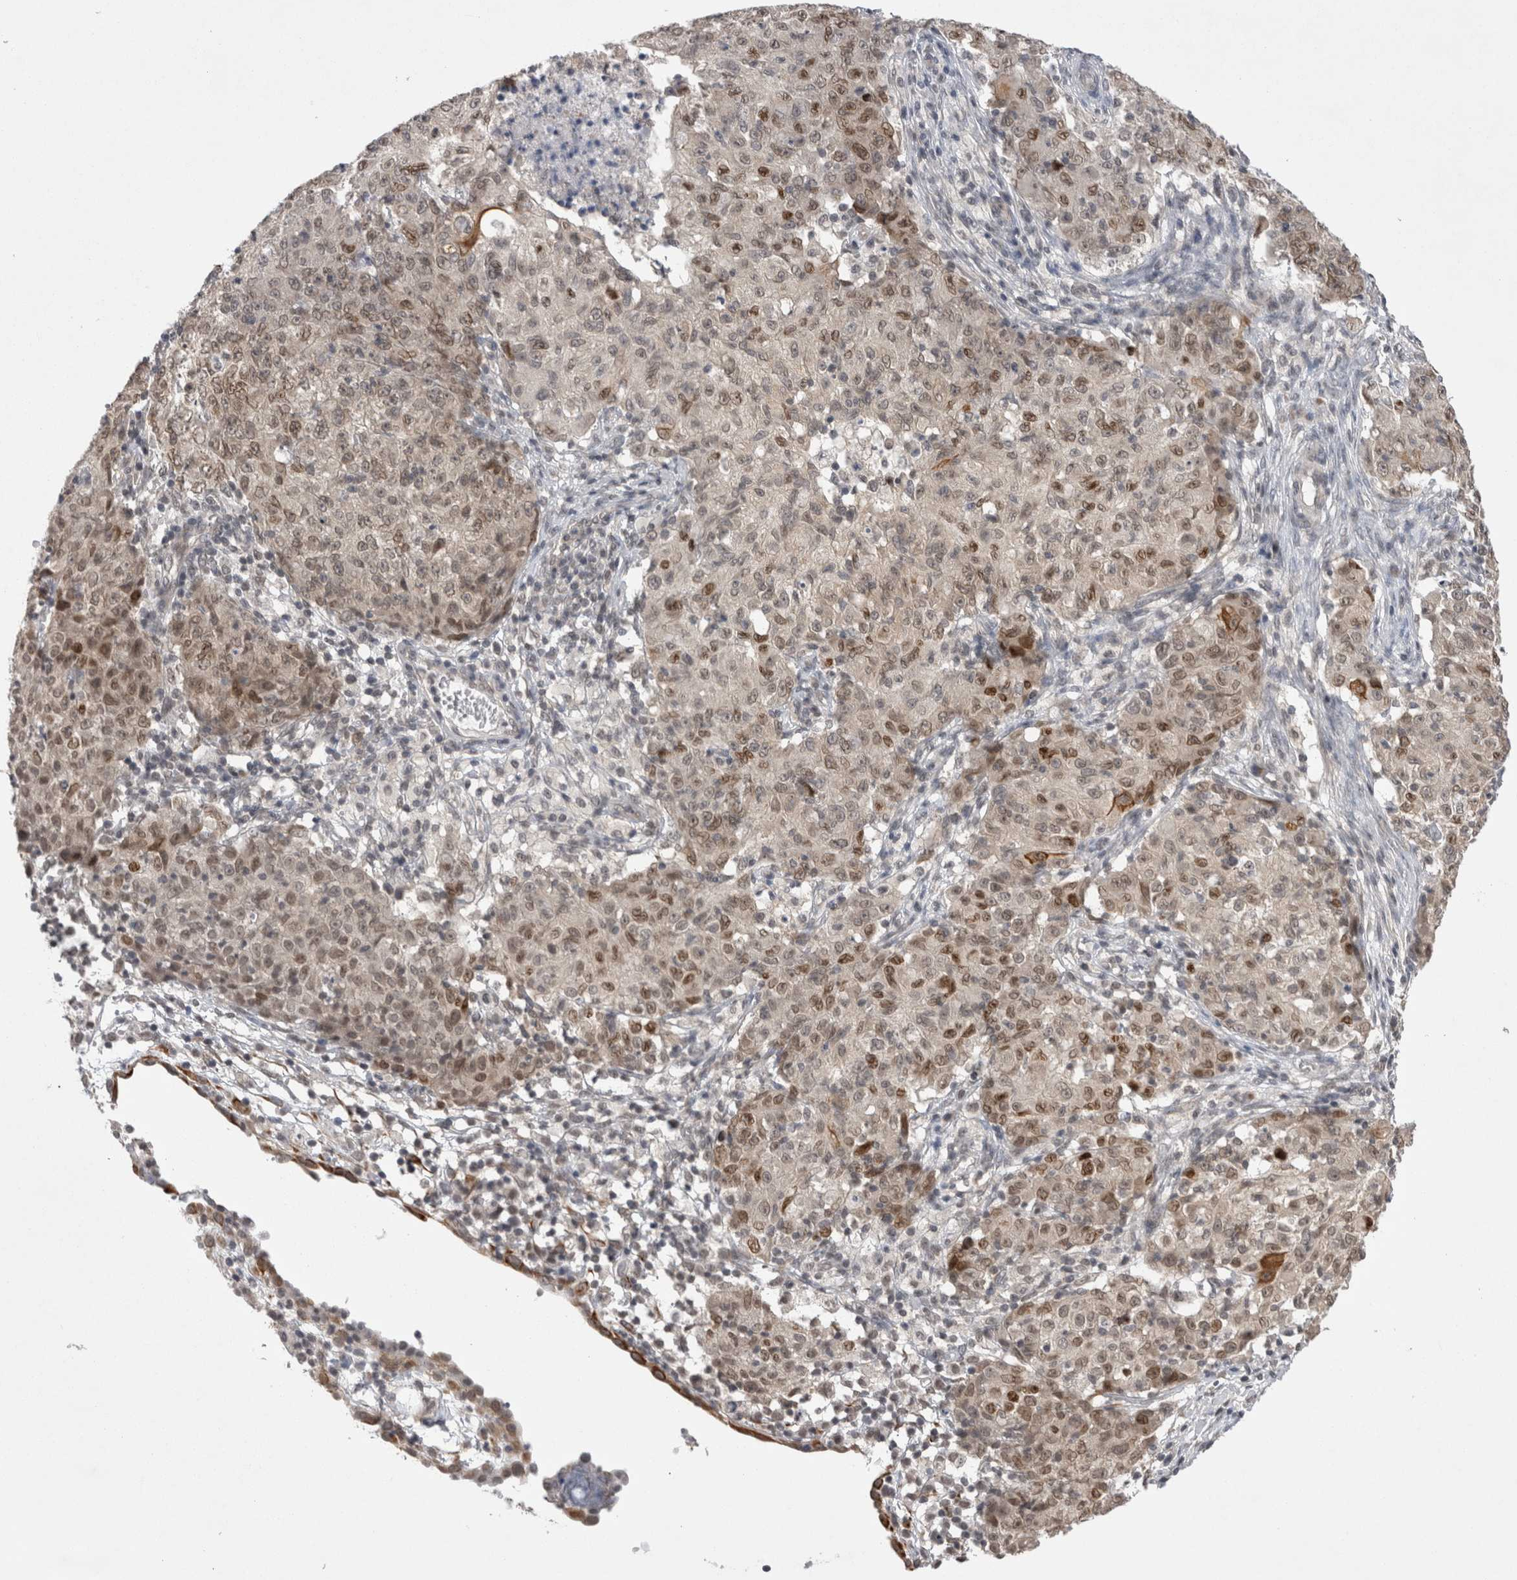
{"staining": {"intensity": "weak", "quantity": ">75%", "location": "cytoplasmic/membranous,nuclear"}, "tissue": "ovarian cancer", "cell_type": "Tumor cells", "image_type": "cancer", "snomed": [{"axis": "morphology", "description": "Carcinoma, endometroid"}, {"axis": "topography", "description": "Ovary"}], "caption": "The micrograph reveals staining of ovarian cancer (endometroid carcinoma), revealing weak cytoplasmic/membranous and nuclear protein staining (brown color) within tumor cells. (DAB (3,3'-diaminobenzidine) = brown stain, brightfield microscopy at high magnification).", "gene": "ZNF341", "patient": {"sex": "female", "age": 42}}